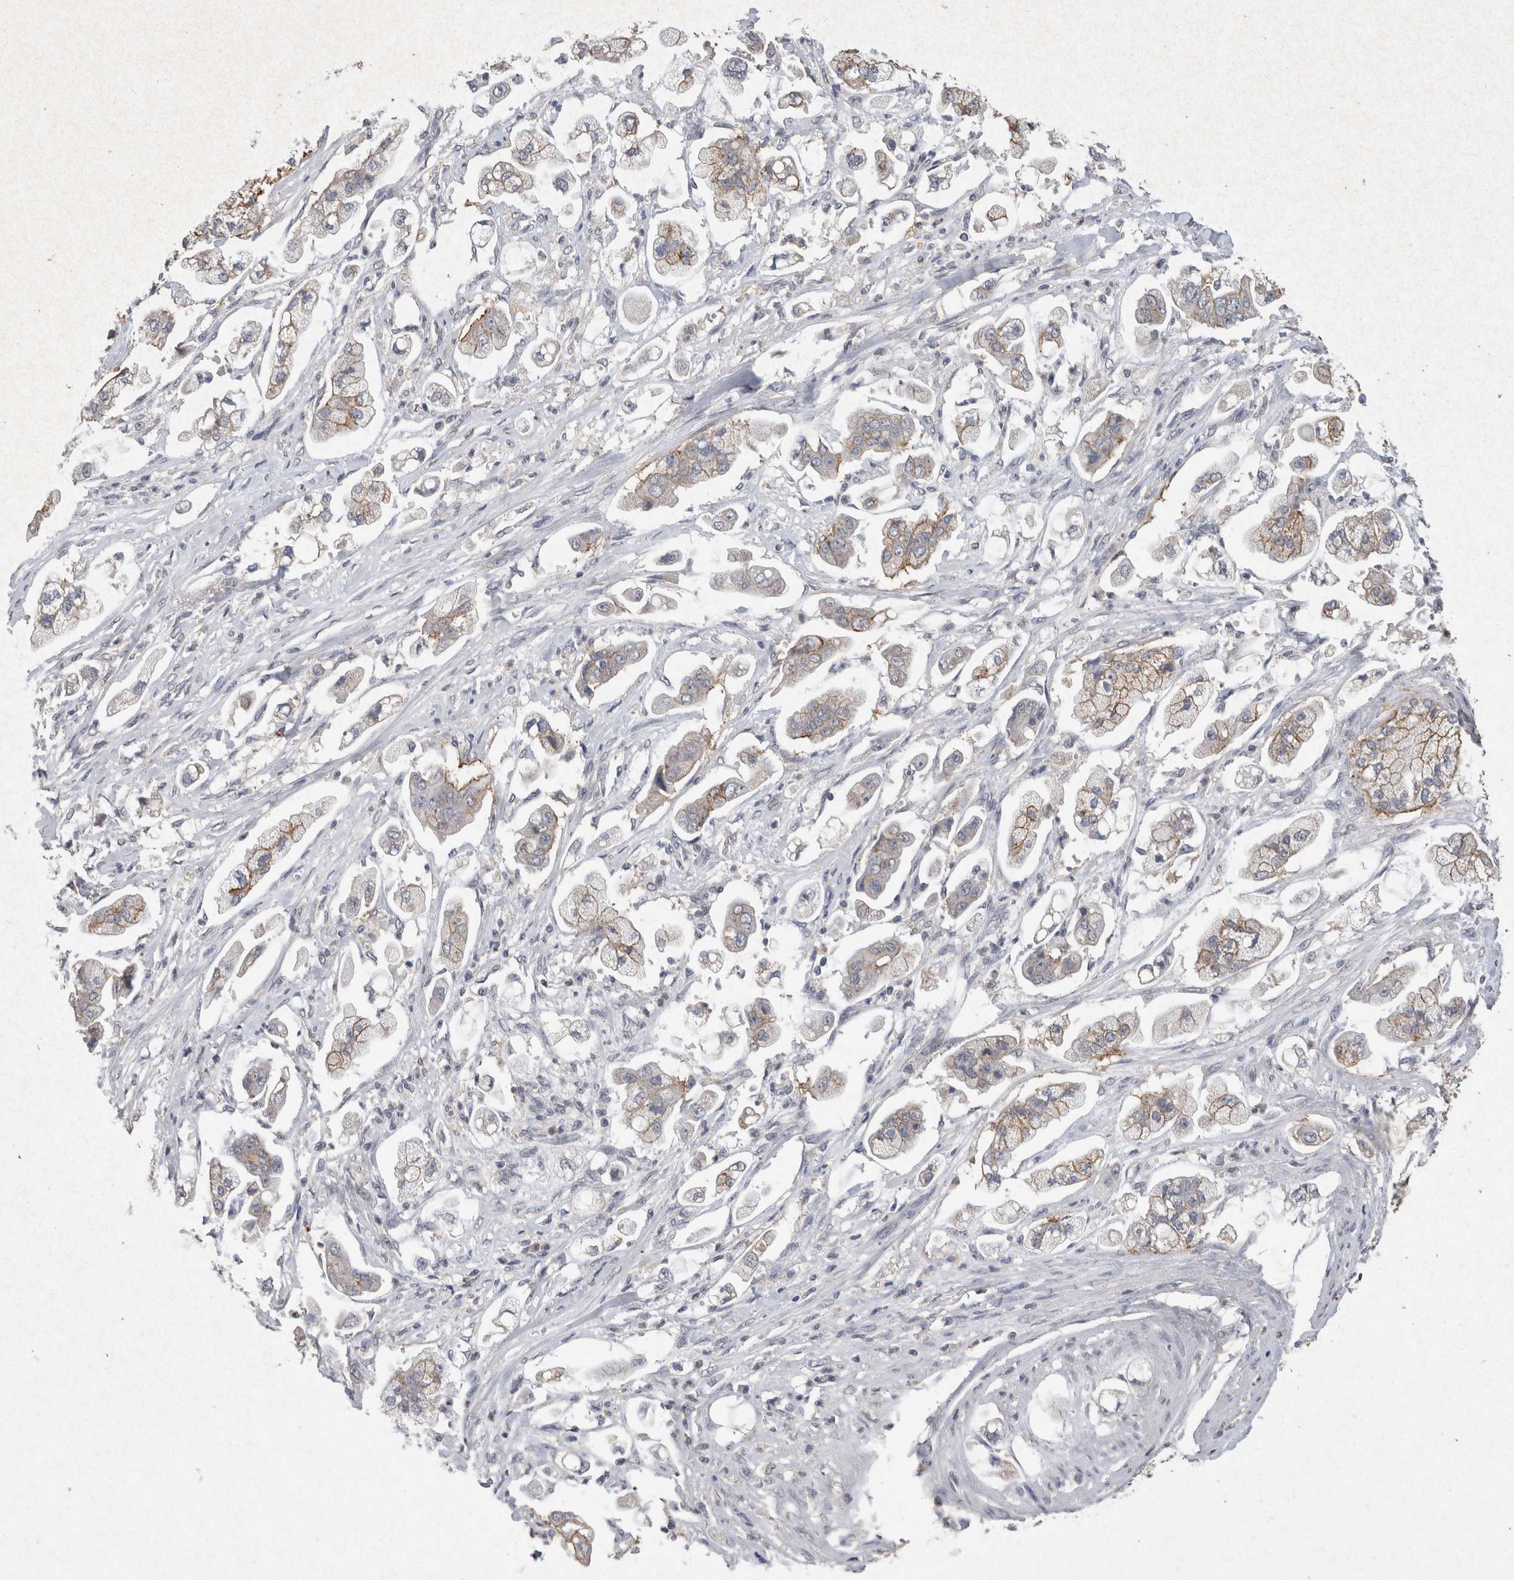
{"staining": {"intensity": "moderate", "quantity": "25%-75%", "location": "cytoplasmic/membranous"}, "tissue": "stomach cancer", "cell_type": "Tumor cells", "image_type": "cancer", "snomed": [{"axis": "morphology", "description": "Adenocarcinoma, NOS"}, {"axis": "topography", "description": "Stomach"}], "caption": "High-magnification brightfield microscopy of stomach adenocarcinoma stained with DAB (brown) and counterstained with hematoxylin (blue). tumor cells exhibit moderate cytoplasmic/membranous positivity is appreciated in approximately25%-75% of cells.", "gene": "CNTFR", "patient": {"sex": "male", "age": 62}}